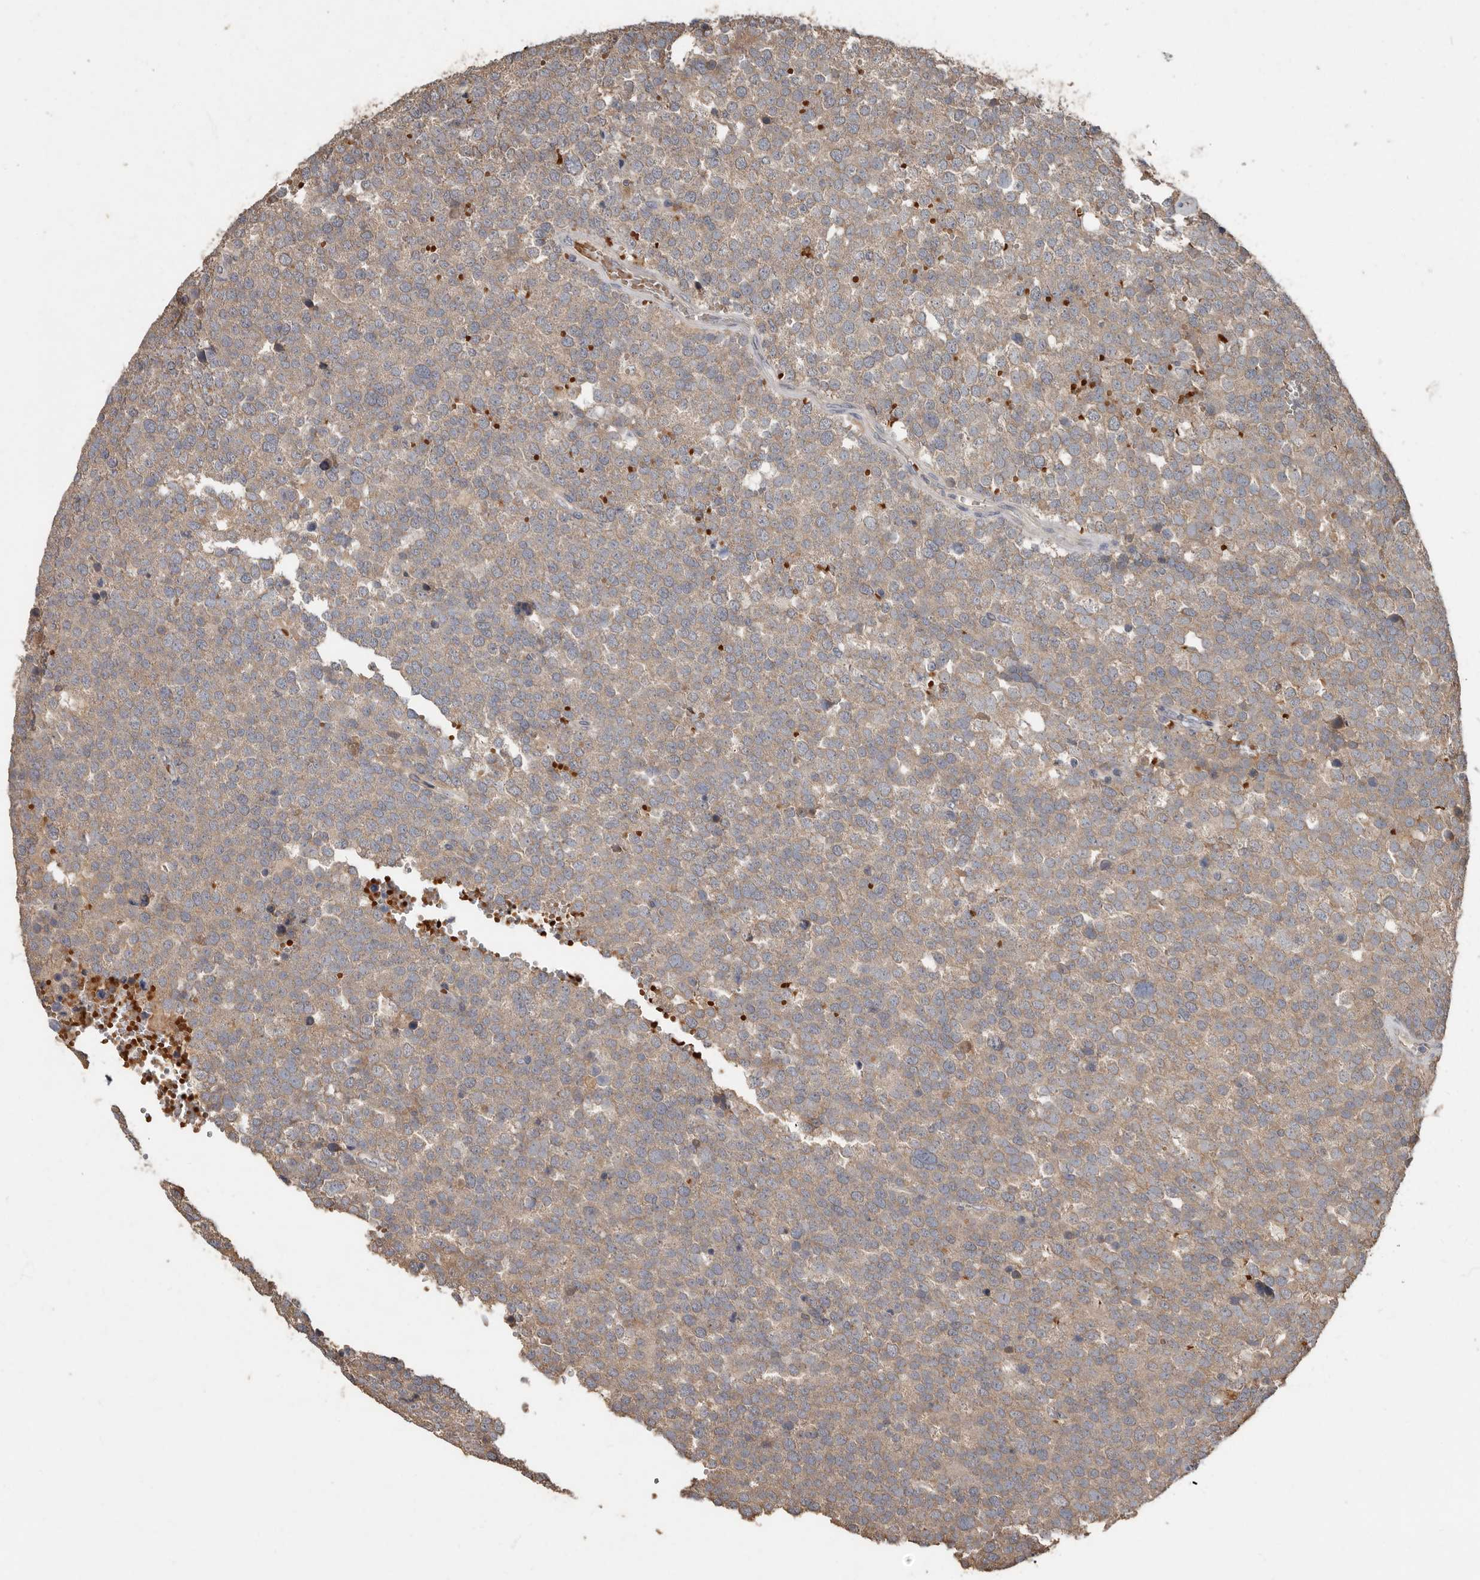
{"staining": {"intensity": "weak", "quantity": ">75%", "location": "cytoplasmic/membranous"}, "tissue": "testis cancer", "cell_type": "Tumor cells", "image_type": "cancer", "snomed": [{"axis": "morphology", "description": "Seminoma, NOS"}, {"axis": "topography", "description": "Testis"}], "caption": "The image shows a brown stain indicating the presence of a protein in the cytoplasmic/membranous of tumor cells in testis cancer (seminoma). The protein of interest is shown in brown color, while the nuclei are stained blue.", "gene": "KIF26B", "patient": {"sex": "male", "age": 71}}